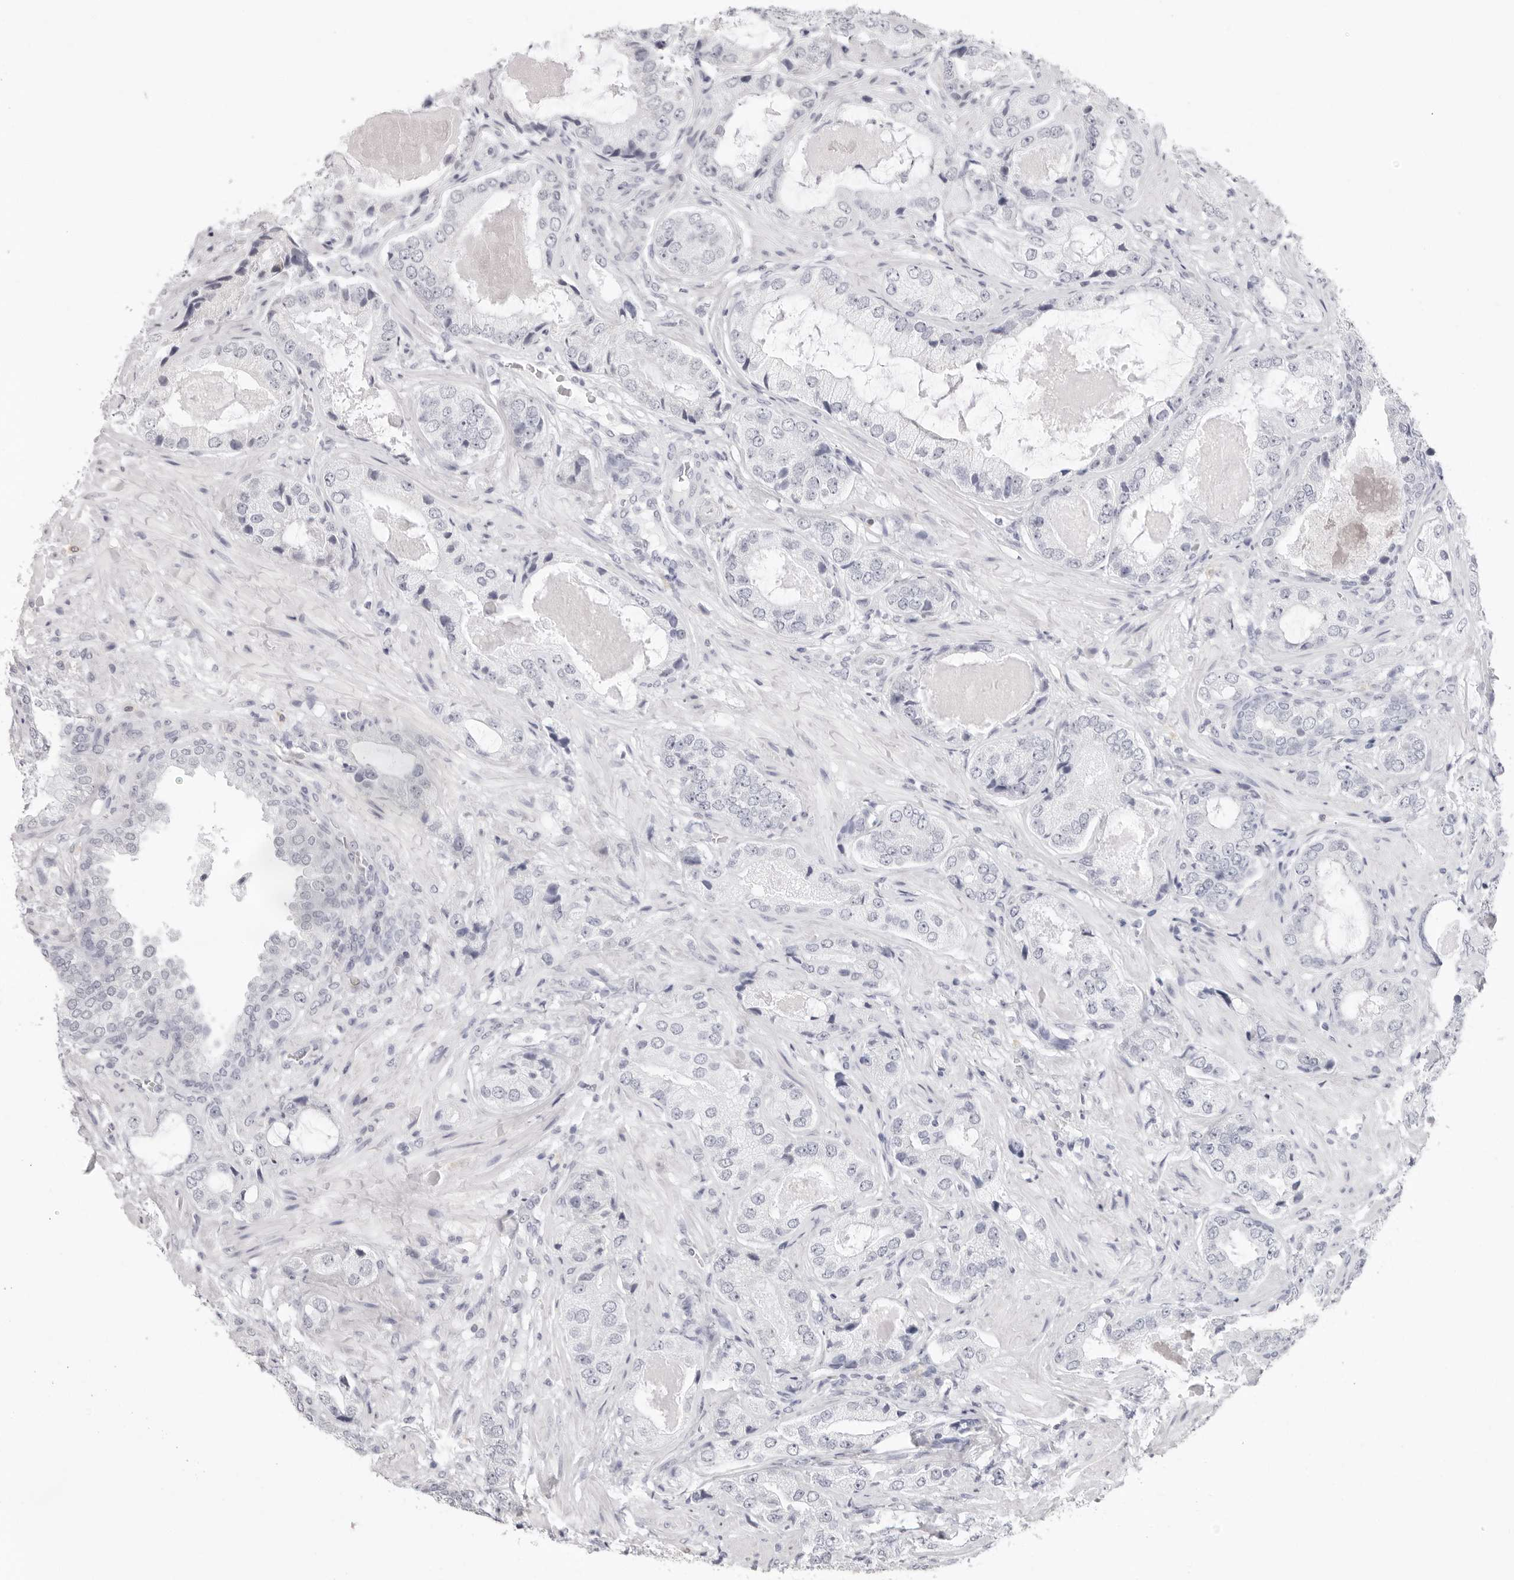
{"staining": {"intensity": "negative", "quantity": "none", "location": "none"}, "tissue": "prostate cancer", "cell_type": "Tumor cells", "image_type": "cancer", "snomed": [{"axis": "morphology", "description": "Normal tissue, NOS"}, {"axis": "morphology", "description": "Adenocarcinoma, High grade"}, {"axis": "topography", "description": "Prostate"}, {"axis": "topography", "description": "Peripheral nerve tissue"}], "caption": "Immunohistochemistry micrograph of human prostate cancer stained for a protein (brown), which demonstrates no staining in tumor cells.", "gene": "FDPS", "patient": {"sex": "male", "age": 59}}